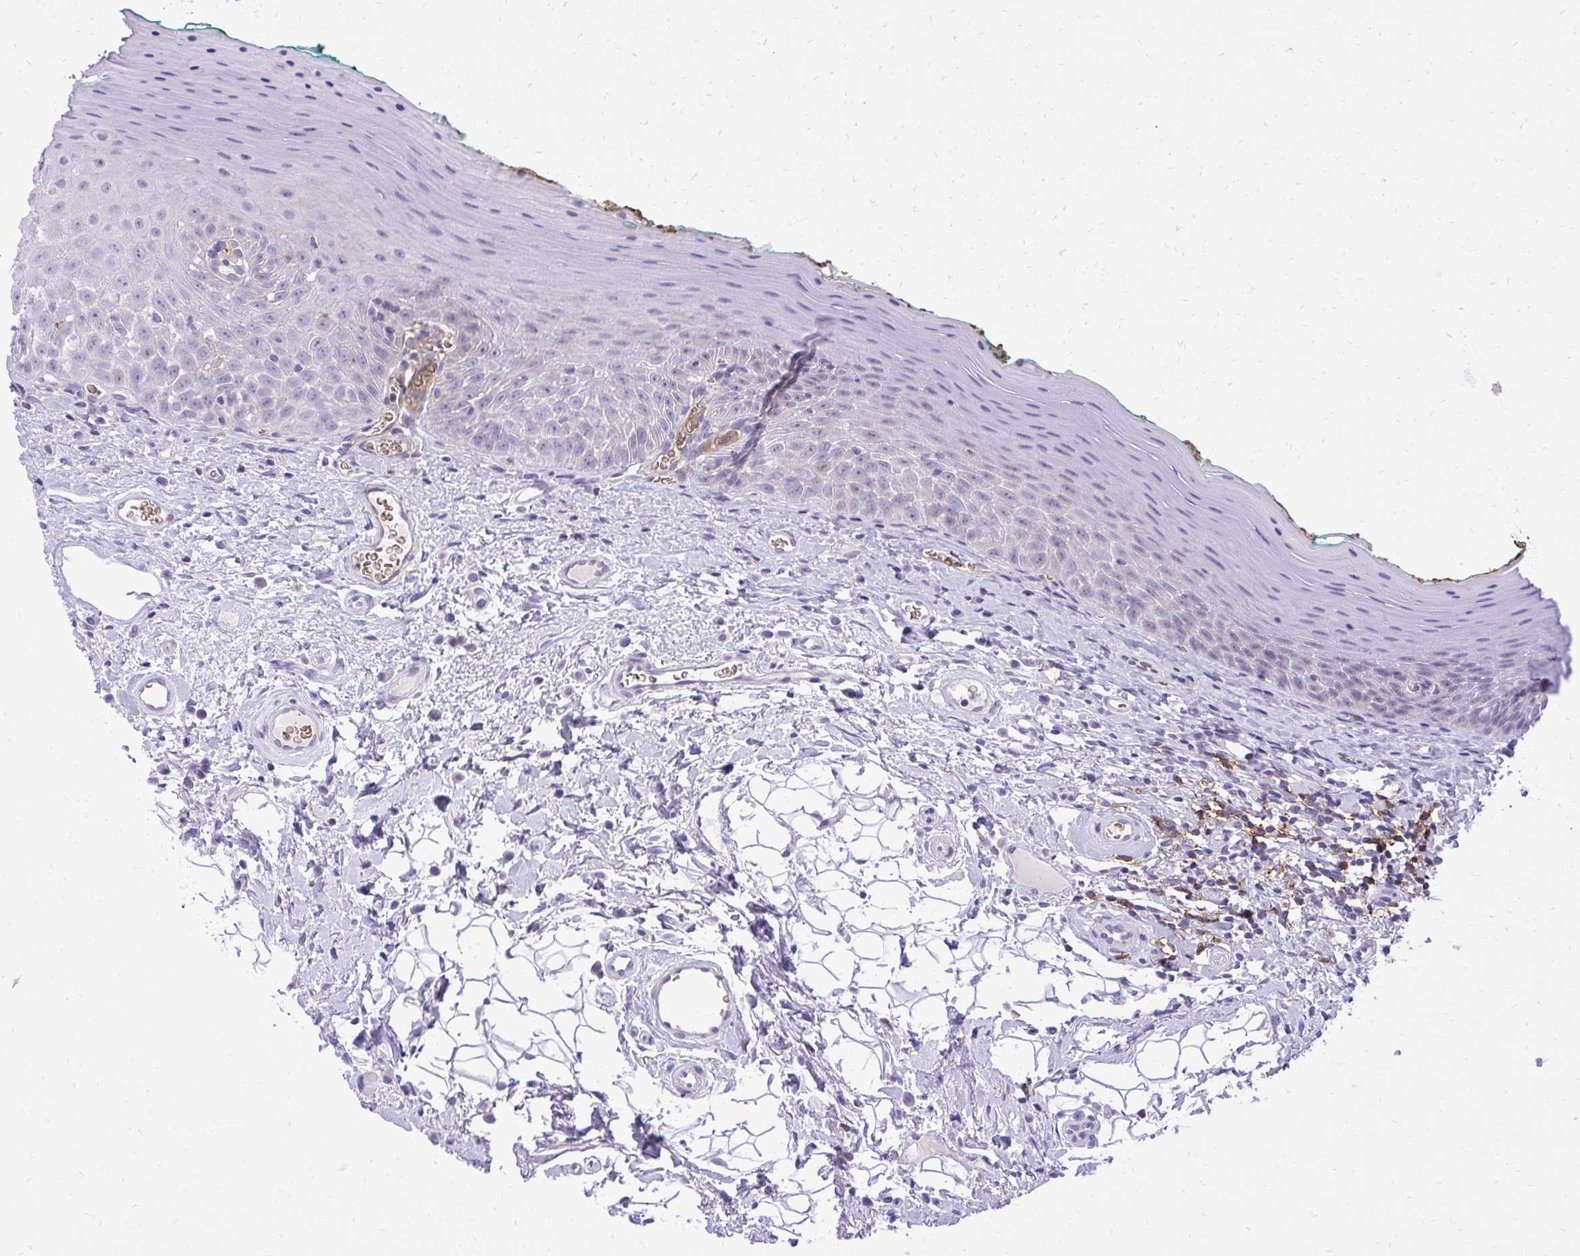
{"staining": {"intensity": "negative", "quantity": "none", "location": "none"}, "tissue": "oral mucosa", "cell_type": "Squamous epithelial cells", "image_type": "normal", "snomed": [{"axis": "morphology", "description": "Normal tissue, NOS"}, {"axis": "topography", "description": "Oral tissue"}, {"axis": "topography", "description": "Tounge, NOS"}], "caption": "Immunohistochemistry of unremarkable oral mucosa shows no expression in squamous epithelial cells. (Brightfield microscopy of DAB immunohistochemistry (IHC) at high magnification).", "gene": "PITPNM3", "patient": {"sex": "male", "age": 83}}